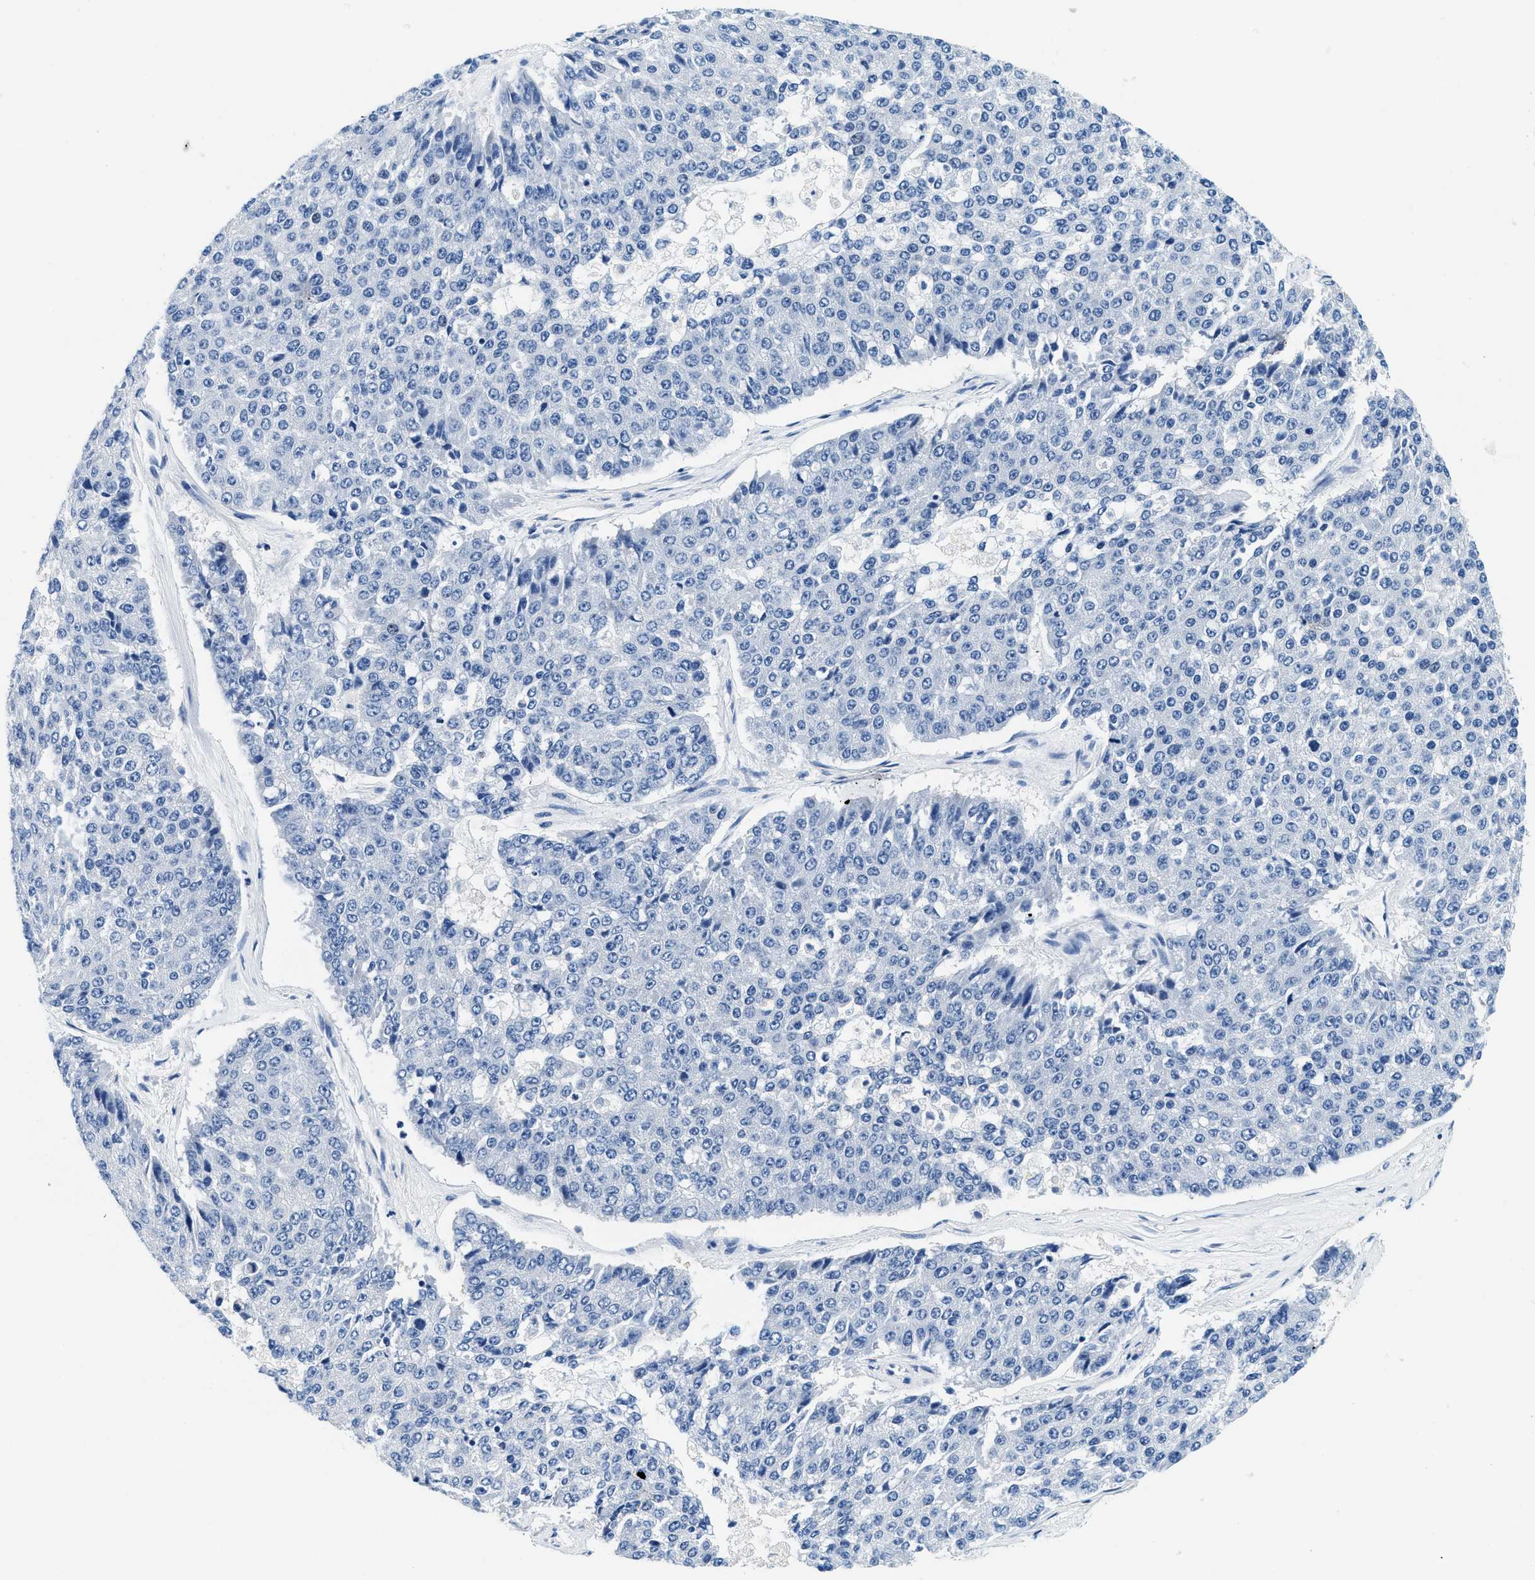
{"staining": {"intensity": "negative", "quantity": "none", "location": "none"}, "tissue": "pancreatic cancer", "cell_type": "Tumor cells", "image_type": "cancer", "snomed": [{"axis": "morphology", "description": "Adenocarcinoma, NOS"}, {"axis": "topography", "description": "Pancreas"}], "caption": "High power microscopy photomicrograph of an immunohistochemistry image of pancreatic adenocarcinoma, revealing no significant staining in tumor cells.", "gene": "GSTM3", "patient": {"sex": "male", "age": 50}}